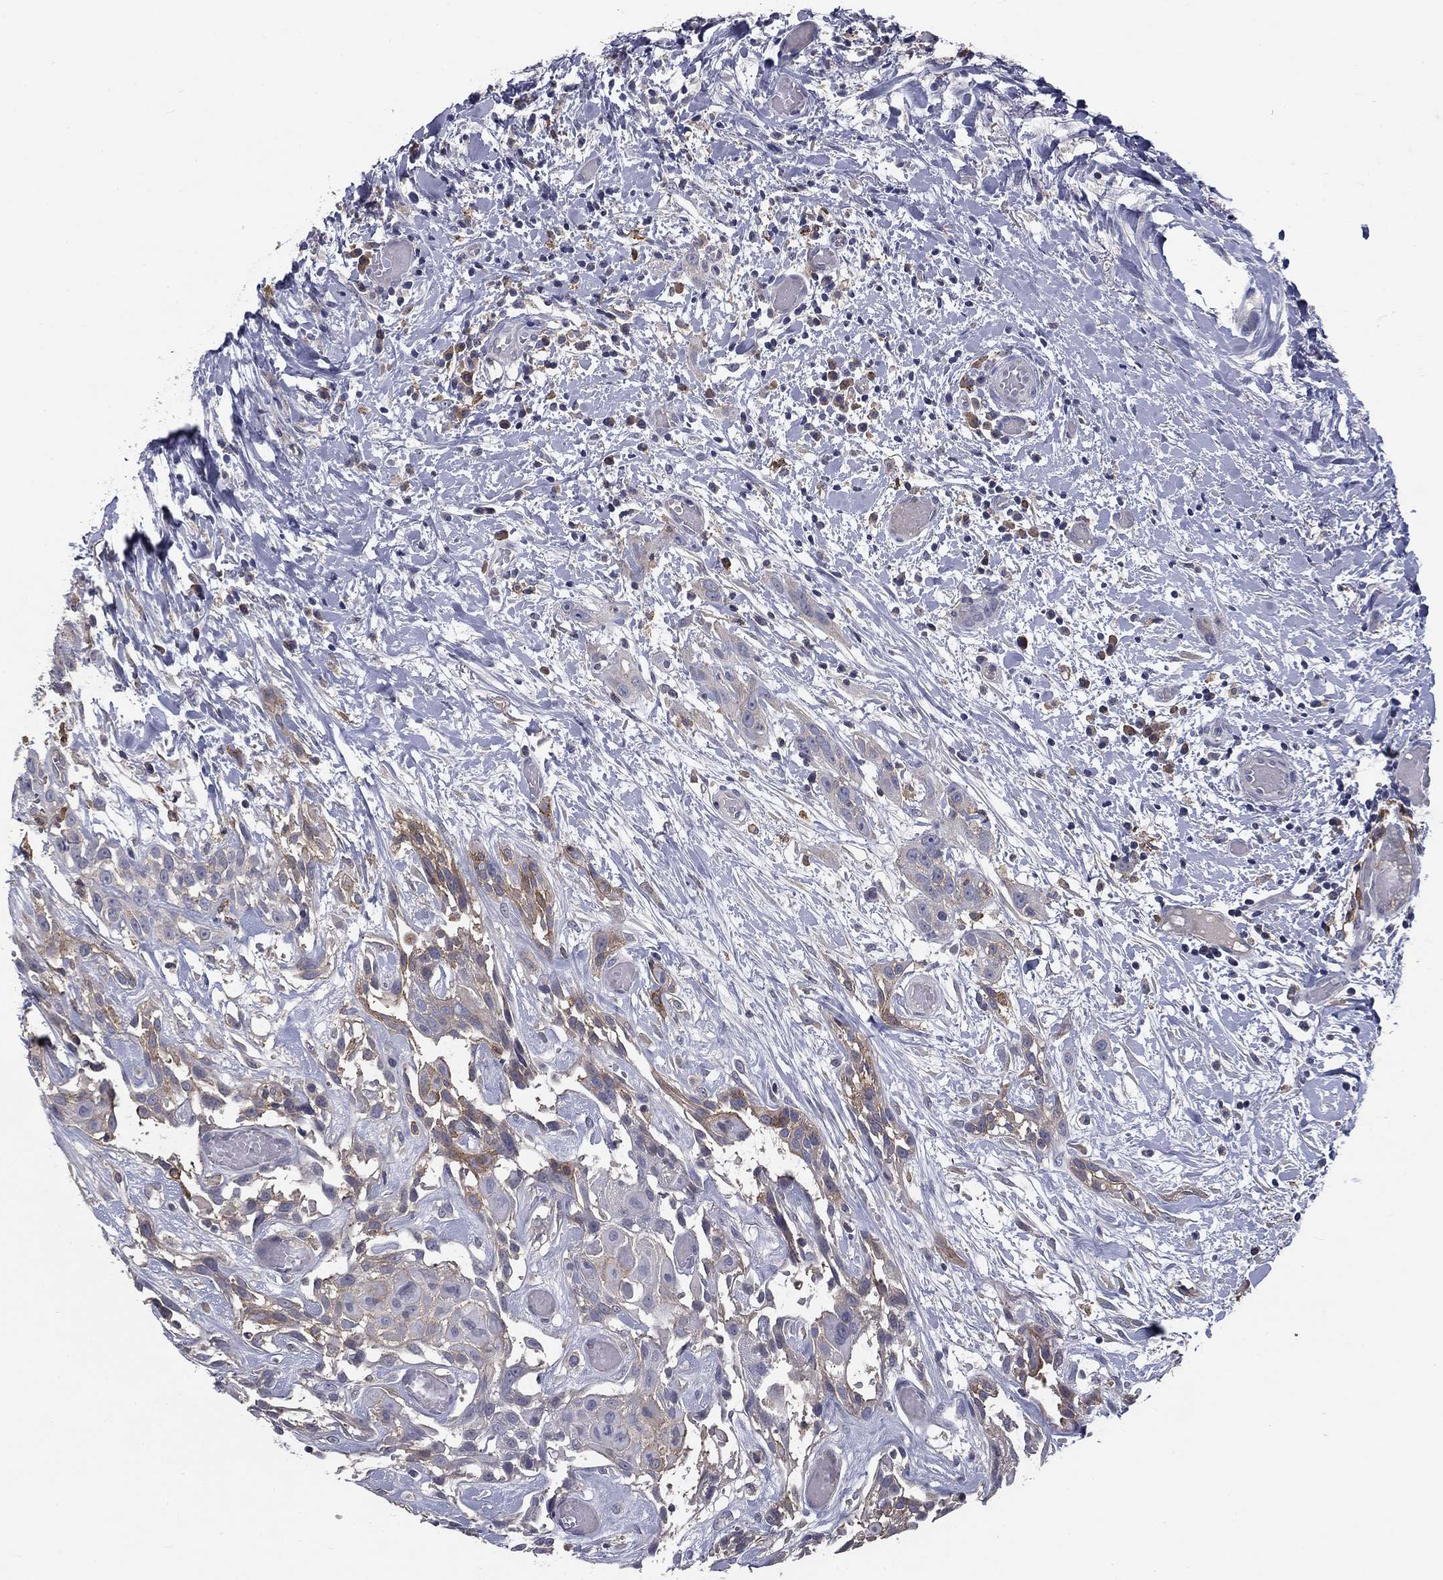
{"staining": {"intensity": "moderate", "quantity": "<25%", "location": "cytoplasmic/membranous"}, "tissue": "head and neck cancer", "cell_type": "Tumor cells", "image_type": "cancer", "snomed": [{"axis": "morphology", "description": "Normal tissue, NOS"}, {"axis": "morphology", "description": "Squamous cell carcinoma, NOS"}, {"axis": "topography", "description": "Oral tissue"}, {"axis": "topography", "description": "Salivary gland"}, {"axis": "topography", "description": "Head-Neck"}], "caption": "A low amount of moderate cytoplasmic/membranous staining is seen in approximately <25% of tumor cells in head and neck cancer (squamous cell carcinoma) tissue. (brown staining indicates protein expression, while blue staining denotes nuclei).", "gene": "CD274", "patient": {"sex": "female", "age": 62}}